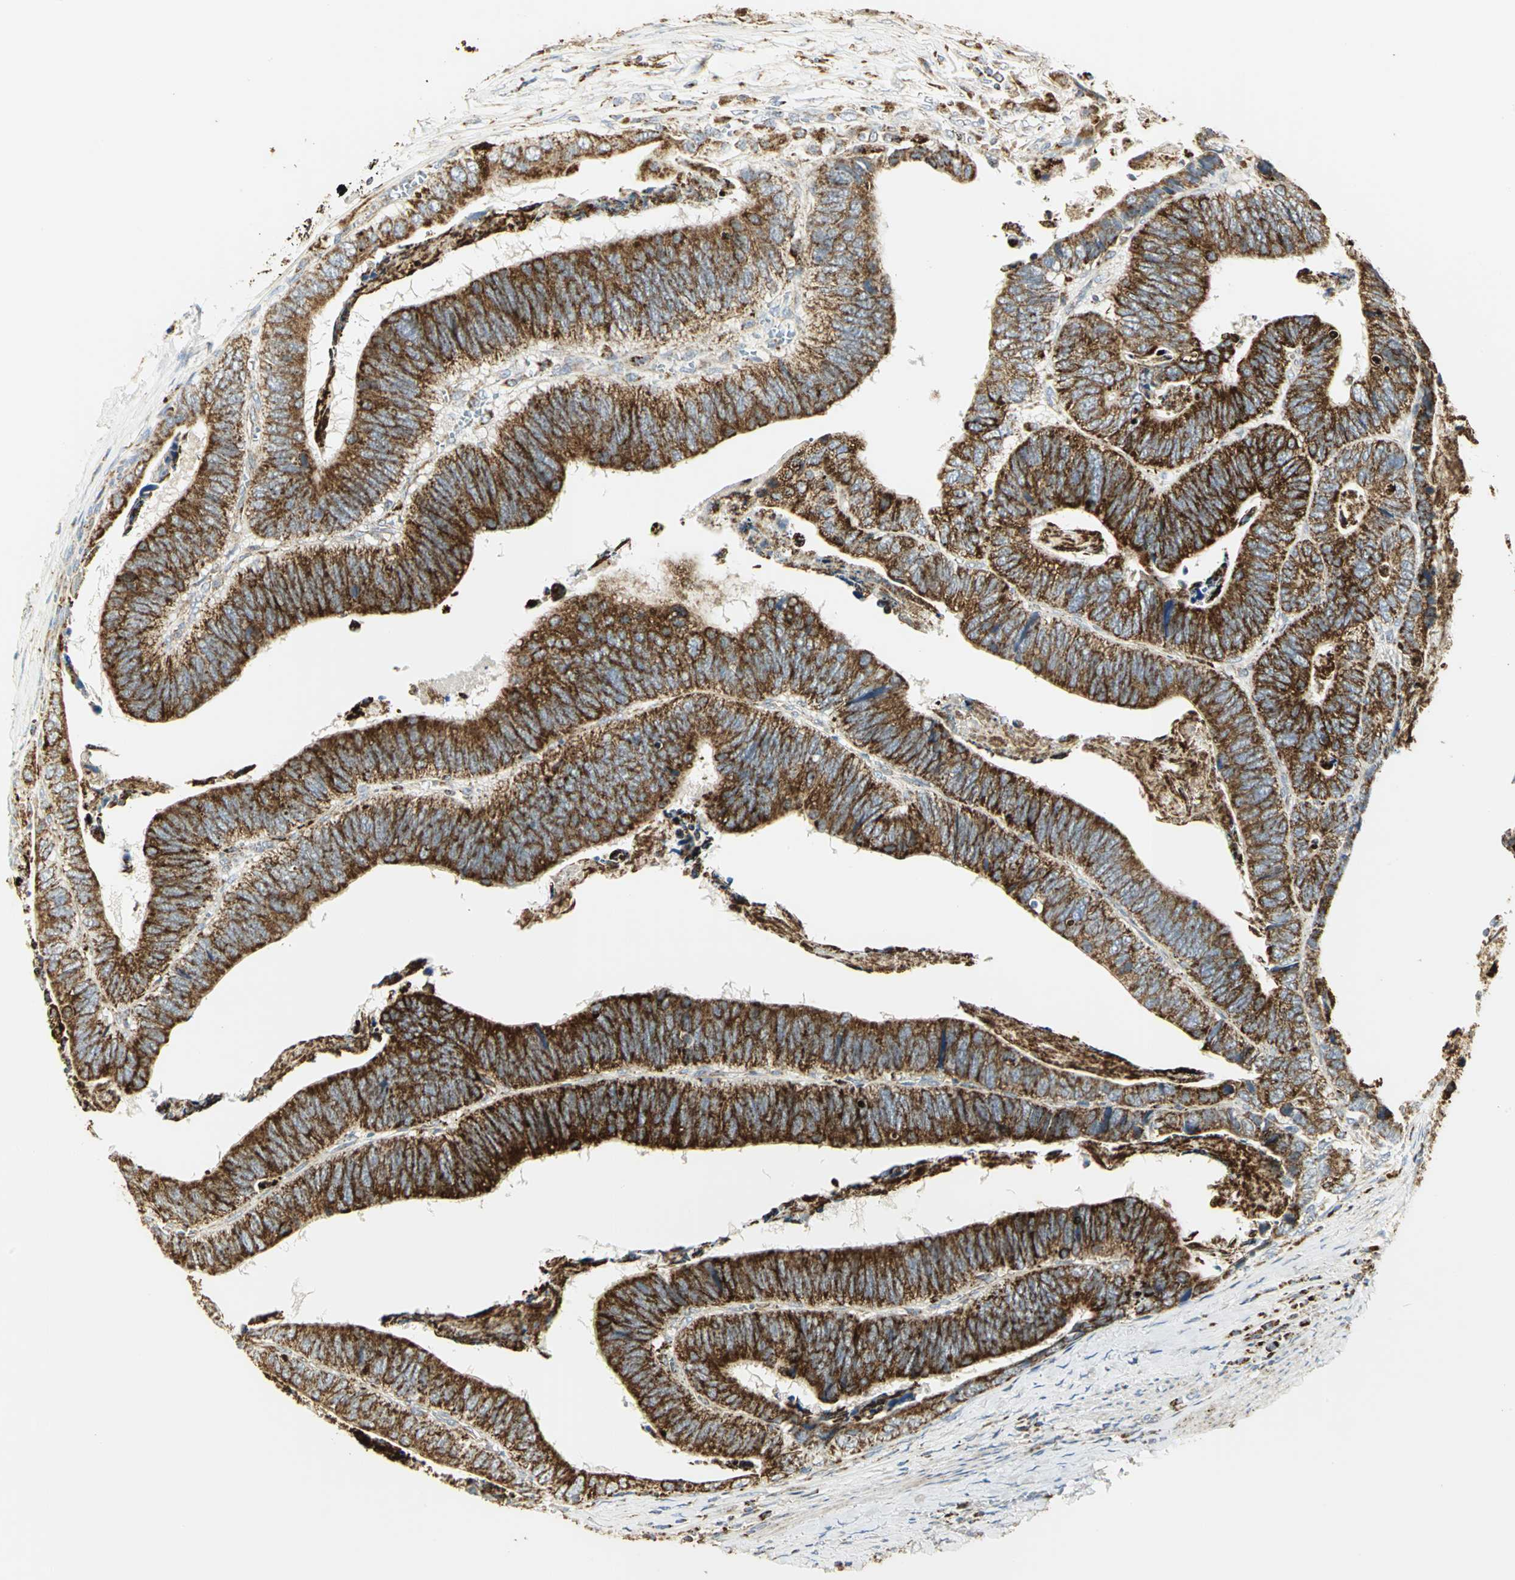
{"staining": {"intensity": "strong", "quantity": ">75%", "location": "cytoplasmic/membranous"}, "tissue": "colorectal cancer", "cell_type": "Tumor cells", "image_type": "cancer", "snomed": [{"axis": "morphology", "description": "Adenocarcinoma, NOS"}, {"axis": "topography", "description": "Colon"}], "caption": "This histopathology image displays colorectal adenocarcinoma stained with immunohistochemistry to label a protein in brown. The cytoplasmic/membranous of tumor cells show strong positivity for the protein. Nuclei are counter-stained blue.", "gene": "VDAC1", "patient": {"sex": "male", "age": 72}}